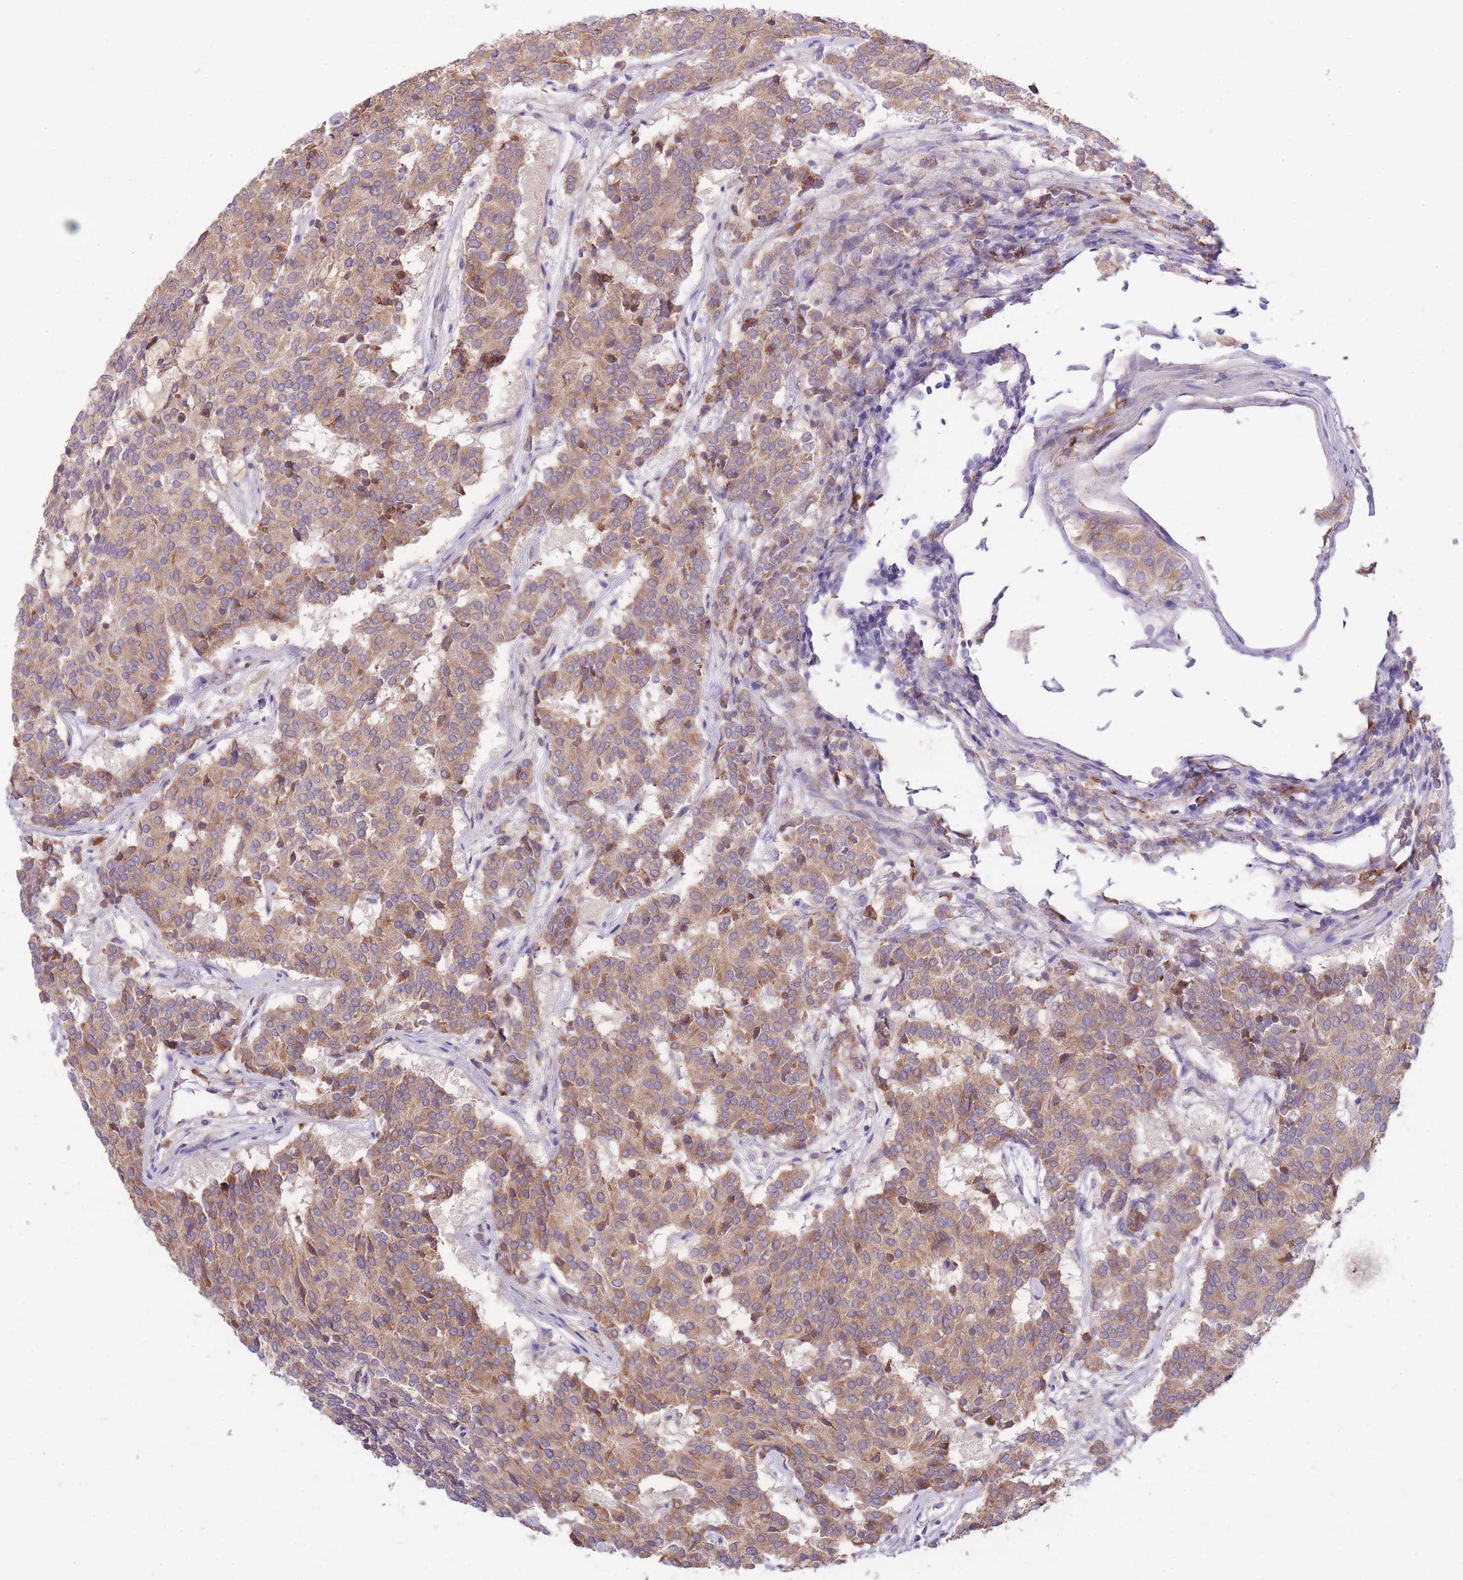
{"staining": {"intensity": "moderate", "quantity": ">75%", "location": "cytoplasmic/membranous"}, "tissue": "carcinoid", "cell_type": "Tumor cells", "image_type": "cancer", "snomed": [{"axis": "morphology", "description": "Carcinoid, malignant, NOS"}, {"axis": "topography", "description": "Pancreas"}], "caption": "About >75% of tumor cells in human carcinoid show moderate cytoplasmic/membranous protein positivity as visualized by brown immunohistochemical staining.", "gene": "BEX1", "patient": {"sex": "female", "age": 54}}